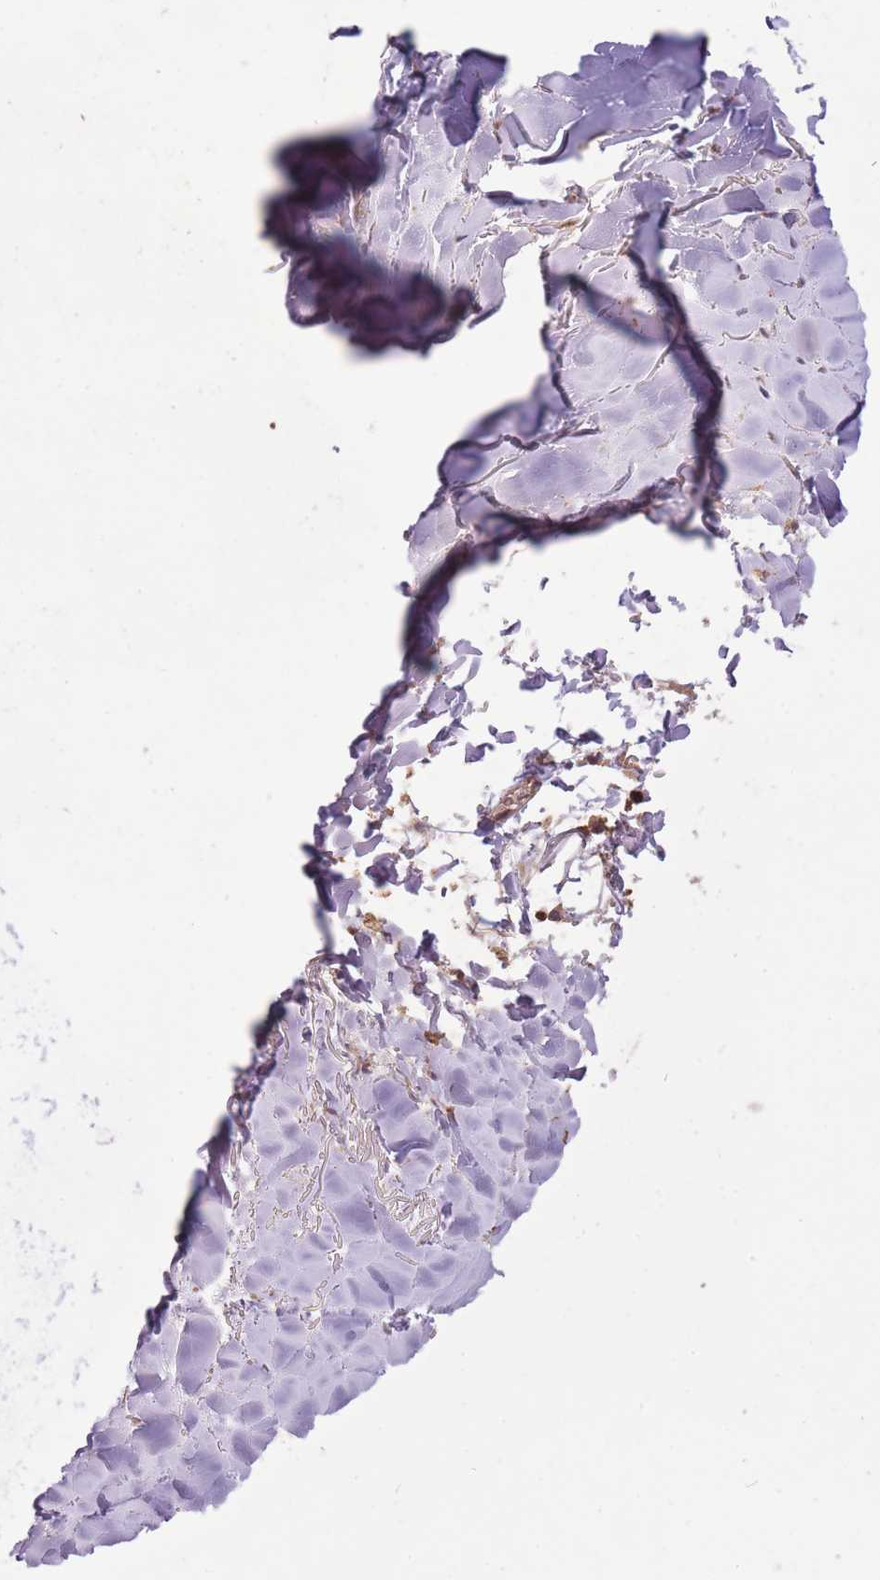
{"staining": {"intensity": "negative", "quantity": "none", "location": "none"}, "tissue": "adipose tissue", "cell_type": "Adipocytes", "image_type": "normal", "snomed": [{"axis": "morphology", "description": "Normal tissue, NOS"}, {"axis": "topography", "description": "Cartilage tissue"}], "caption": "IHC of unremarkable adipose tissue exhibits no staining in adipocytes. (Brightfield microscopy of DAB IHC at high magnification).", "gene": "POLR3F", "patient": {"sex": "male", "age": 80}}